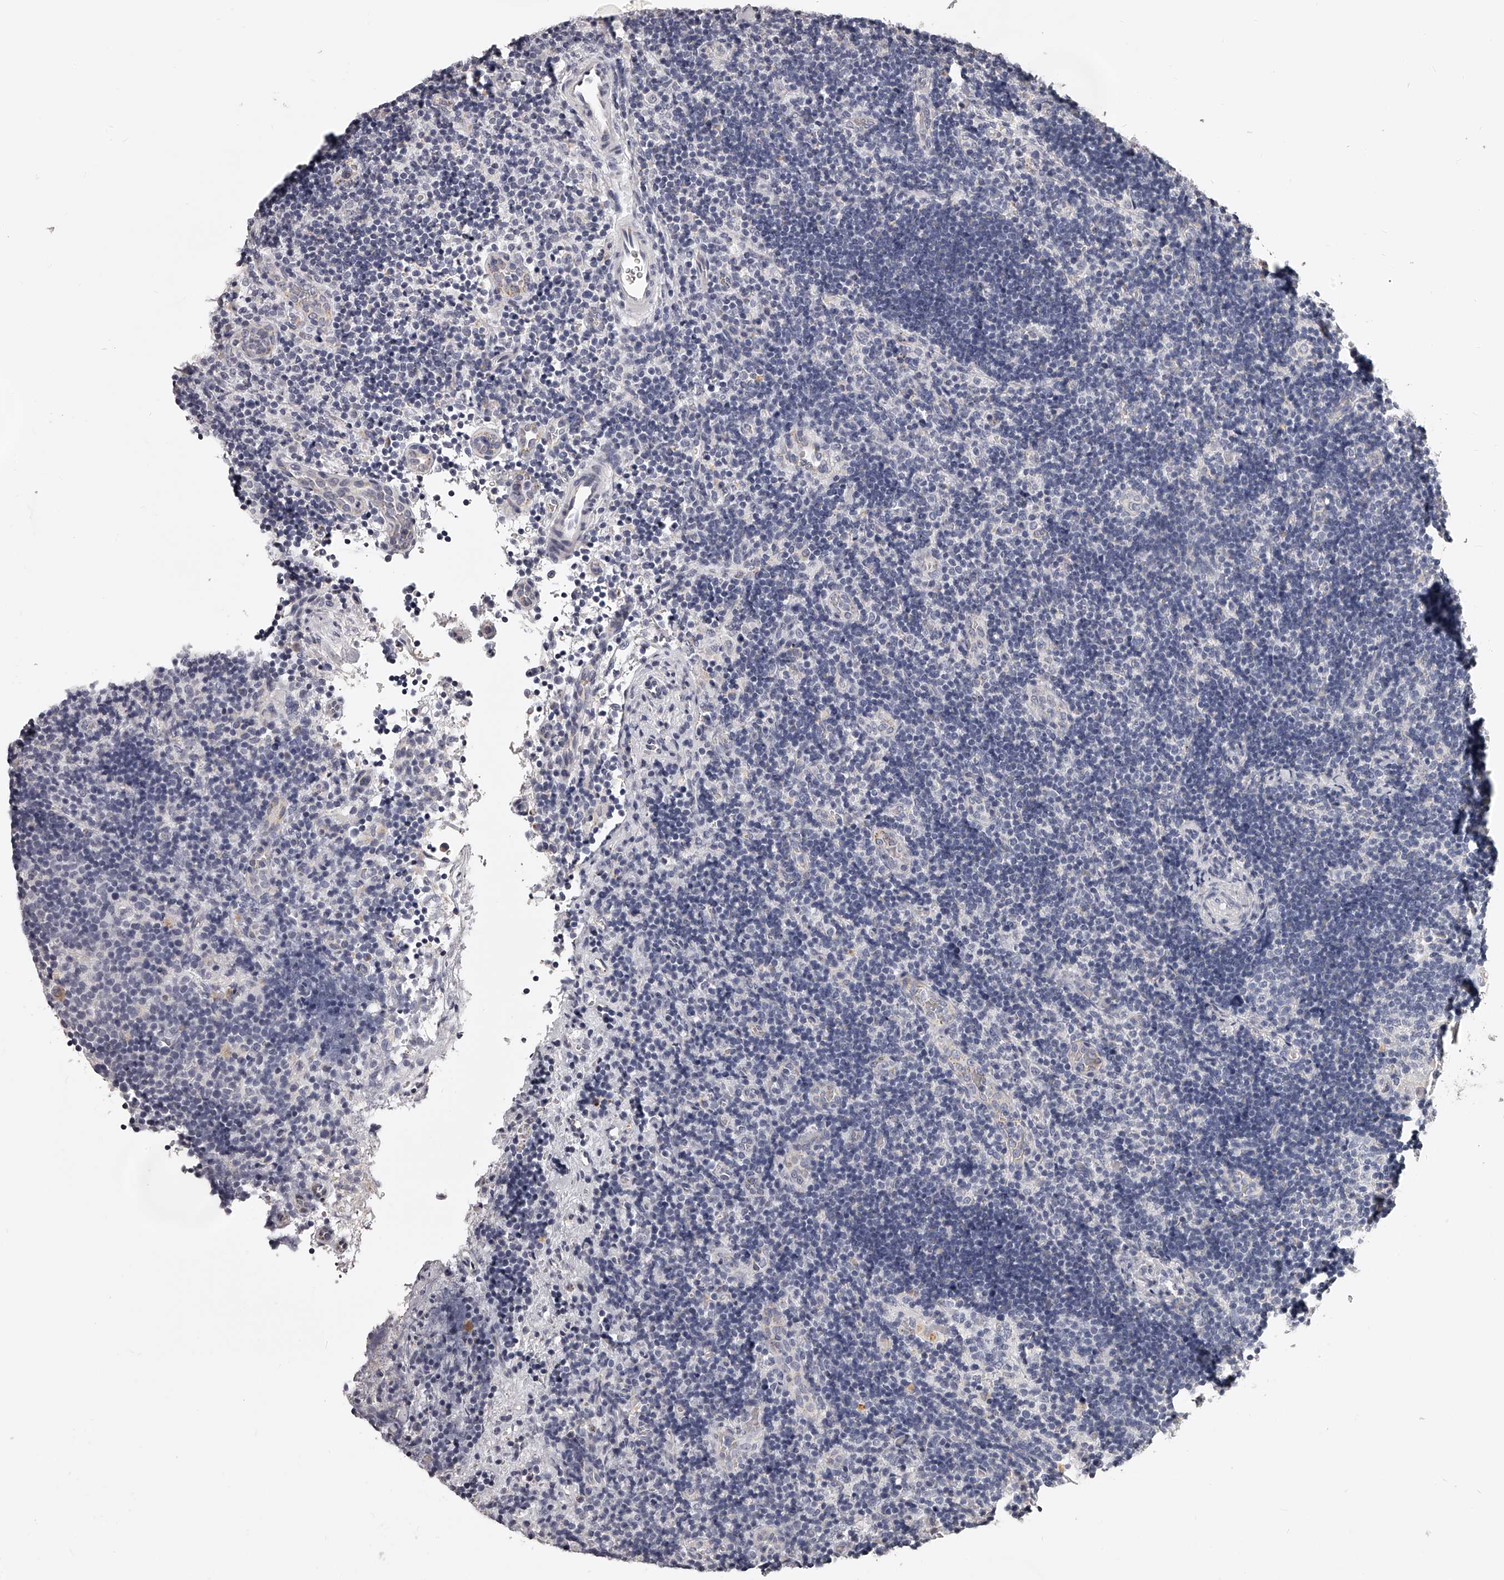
{"staining": {"intensity": "negative", "quantity": "none", "location": "none"}, "tissue": "lymph node", "cell_type": "Germinal center cells", "image_type": "normal", "snomed": [{"axis": "morphology", "description": "Normal tissue, NOS"}, {"axis": "topography", "description": "Lymph node"}], "caption": "An immunohistochemistry image of benign lymph node is shown. There is no staining in germinal center cells of lymph node. The staining is performed using DAB (3,3'-diaminobenzidine) brown chromogen with nuclei counter-stained in using hematoxylin.", "gene": "DMRT1", "patient": {"sex": "female", "age": 22}}